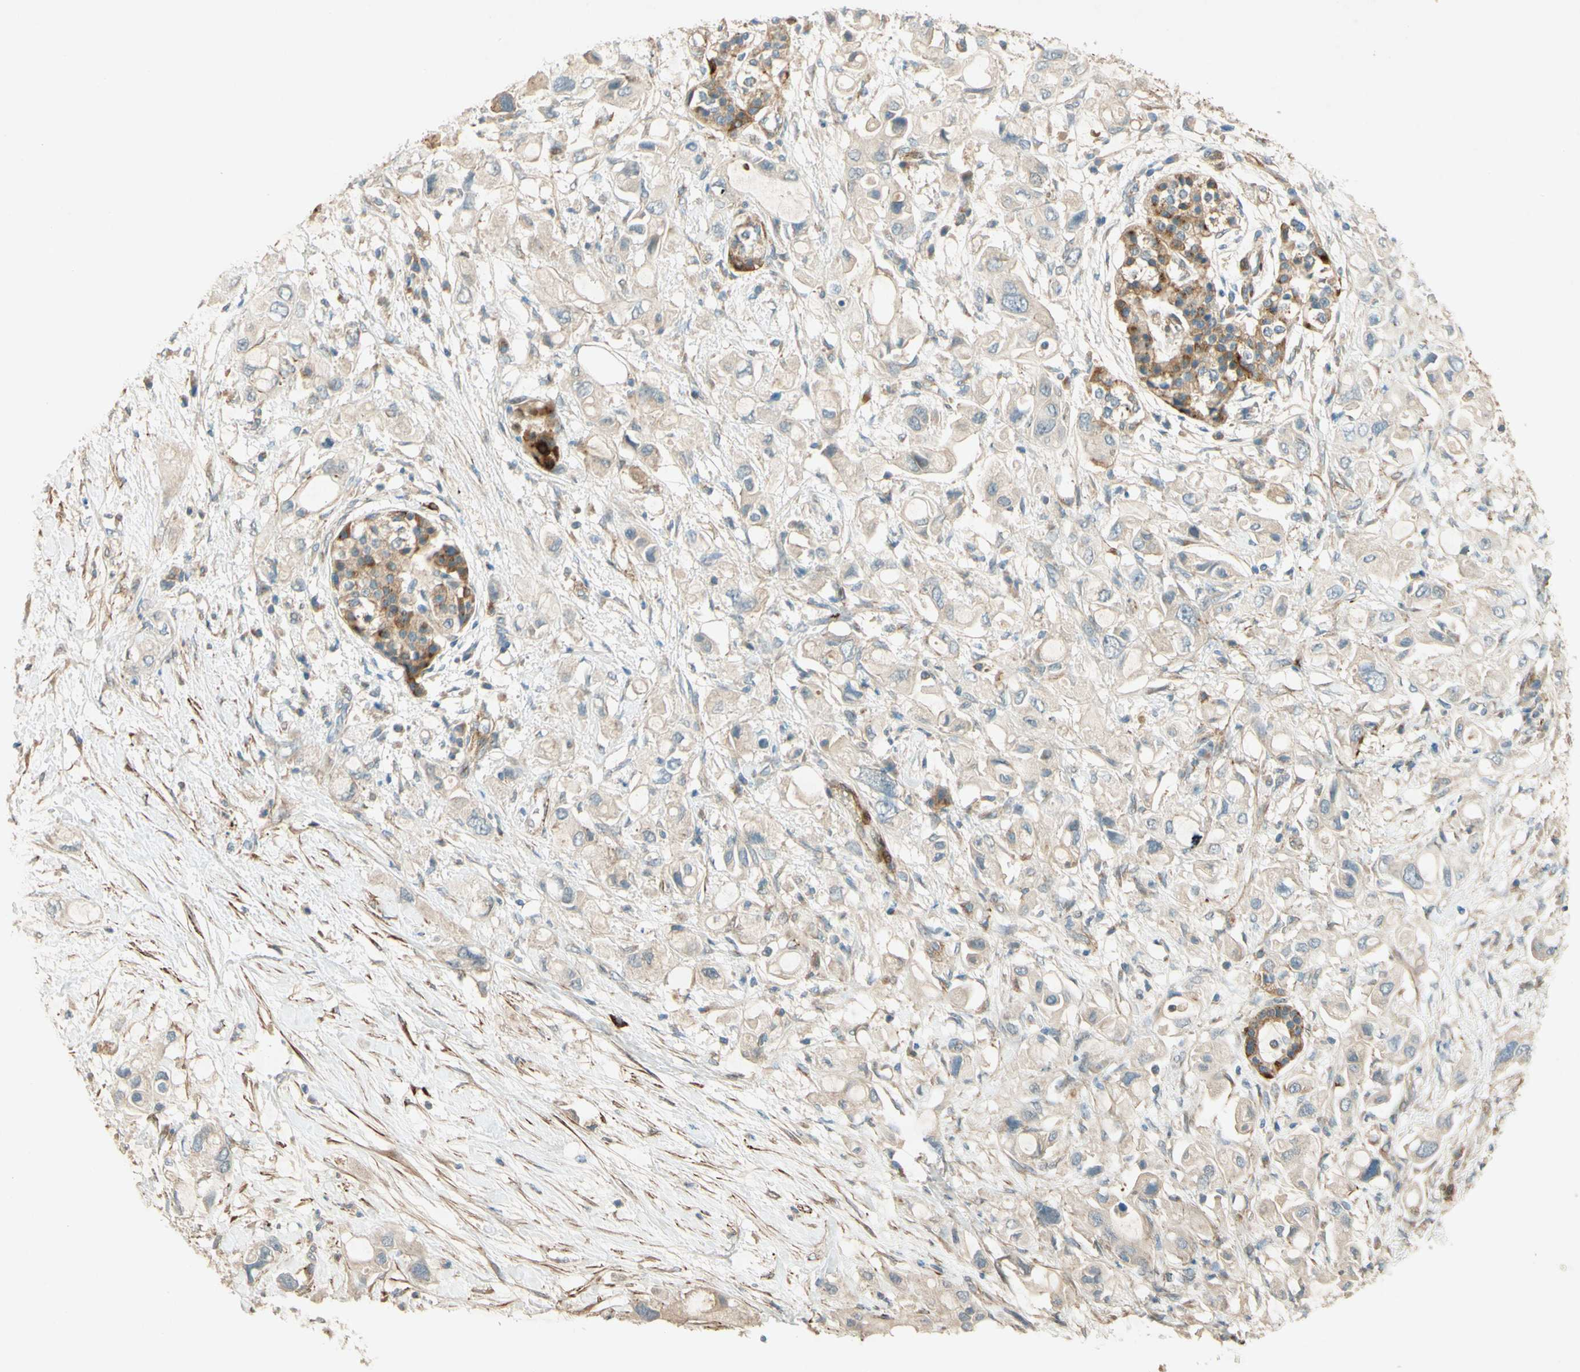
{"staining": {"intensity": "weak", "quantity": ">75%", "location": "cytoplasmic/membranous"}, "tissue": "pancreatic cancer", "cell_type": "Tumor cells", "image_type": "cancer", "snomed": [{"axis": "morphology", "description": "Adenocarcinoma, NOS"}, {"axis": "topography", "description": "Pancreas"}], "caption": "High-power microscopy captured an IHC micrograph of pancreatic adenocarcinoma, revealing weak cytoplasmic/membranous positivity in approximately >75% of tumor cells.", "gene": "ADAM17", "patient": {"sex": "female", "age": 56}}